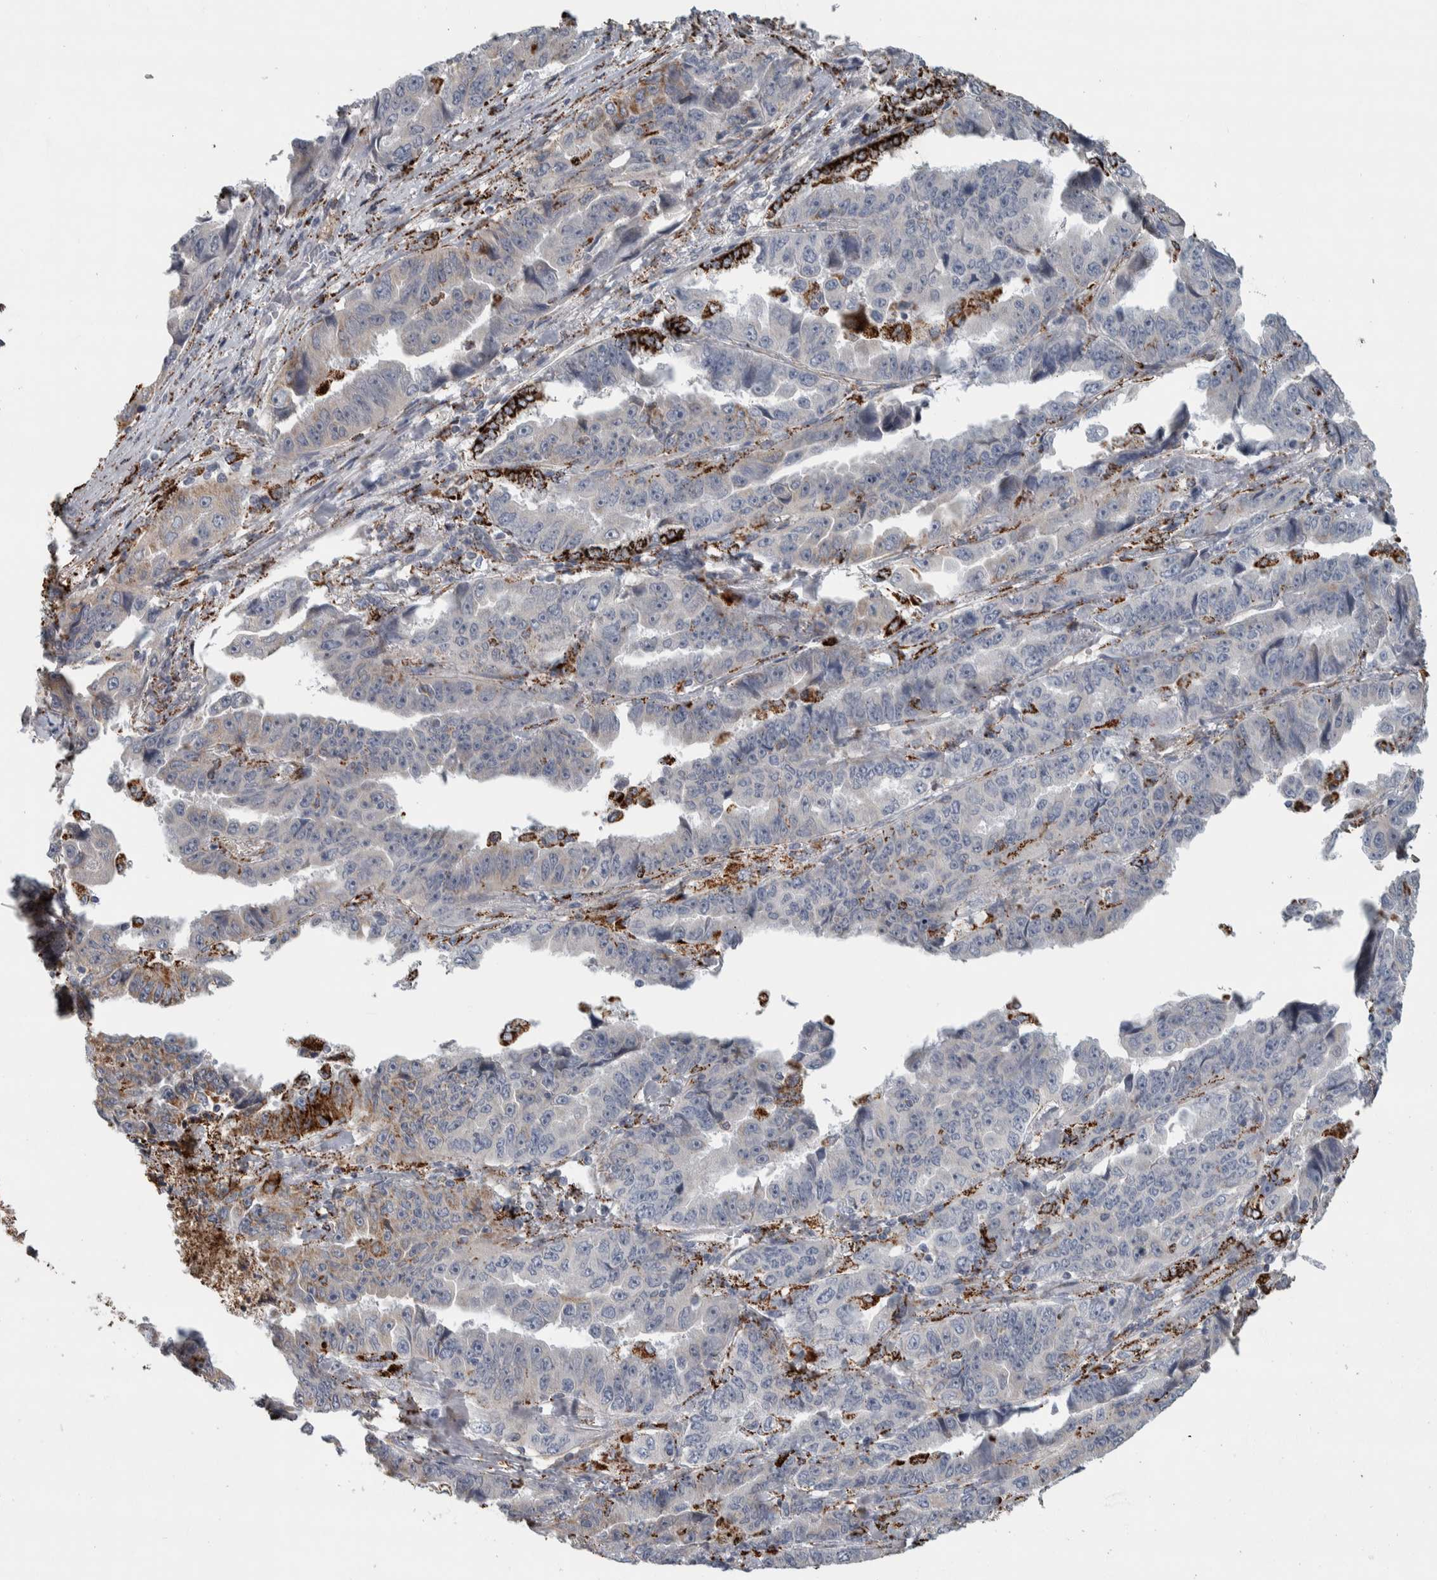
{"staining": {"intensity": "moderate", "quantity": "<25%", "location": "cytoplasmic/membranous"}, "tissue": "lung cancer", "cell_type": "Tumor cells", "image_type": "cancer", "snomed": [{"axis": "morphology", "description": "Adenocarcinoma, NOS"}, {"axis": "topography", "description": "Lung"}], "caption": "Tumor cells exhibit low levels of moderate cytoplasmic/membranous positivity in about <25% of cells in lung cancer.", "gene": "FAM78A", "patient": {"sex": "female", "age": 51}}